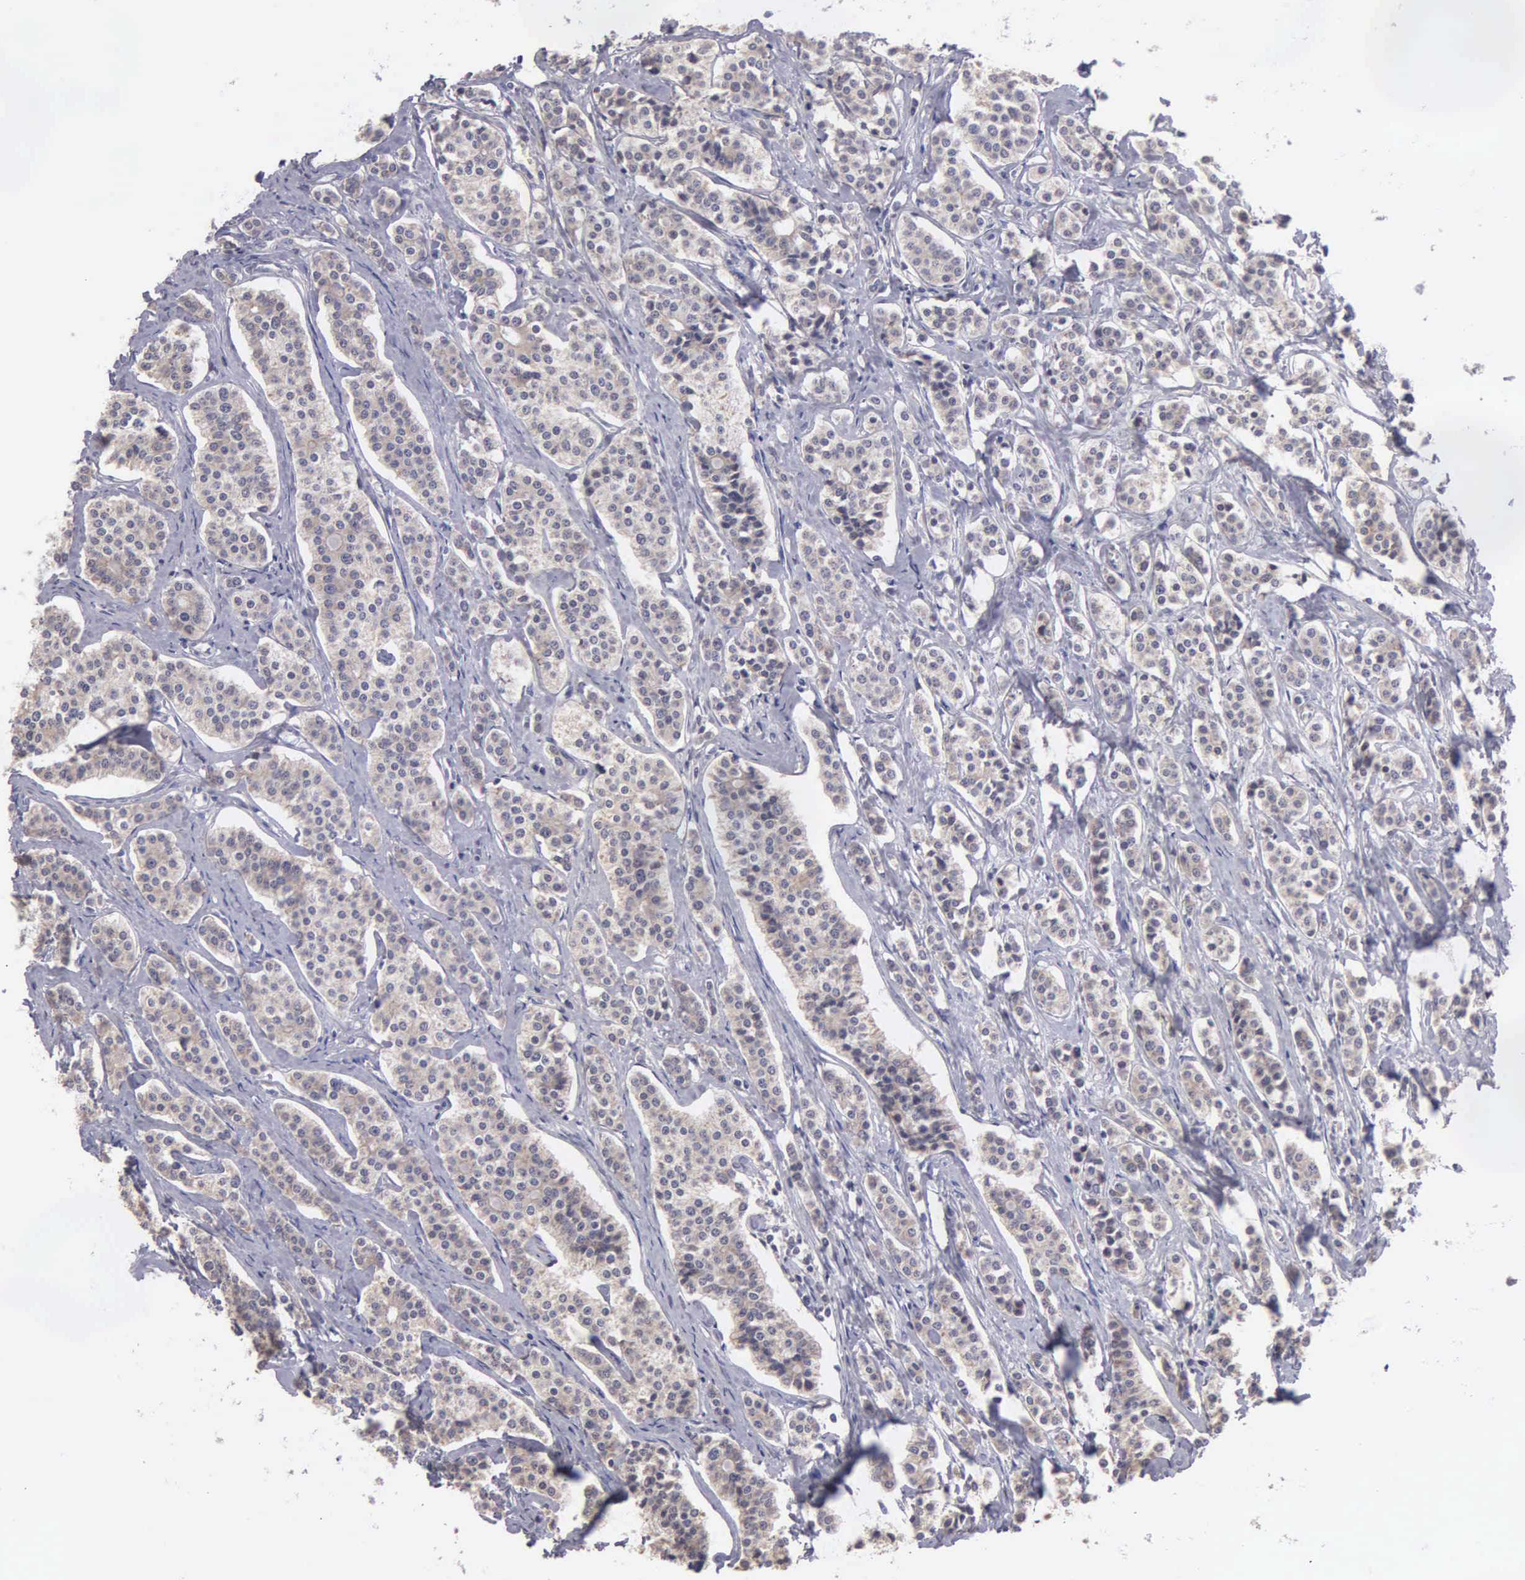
{"staining": {"intensity": "weak", "quantity": "<25%", "location": "cytoplasmic/membranous"}, "tissue": "carcinoid", "cell_type": "Tumor cells", "image_type": "cancer", "snomed": [{"axis": "morphology", "description": "Carcinoid, malignant, NOS"}, {"axis": "topography", "description": "Small intestine"}], "caption": "Protein analysis of carcinoid (malignant) exhibits no significant positivity in tumor cells. (DAB (3,3'-diaminobenzidine) IHC visualized using brightfield microscopy, high magnification).", "gene": "BRD1", "patient": {"sex": "male", "age": 63}}